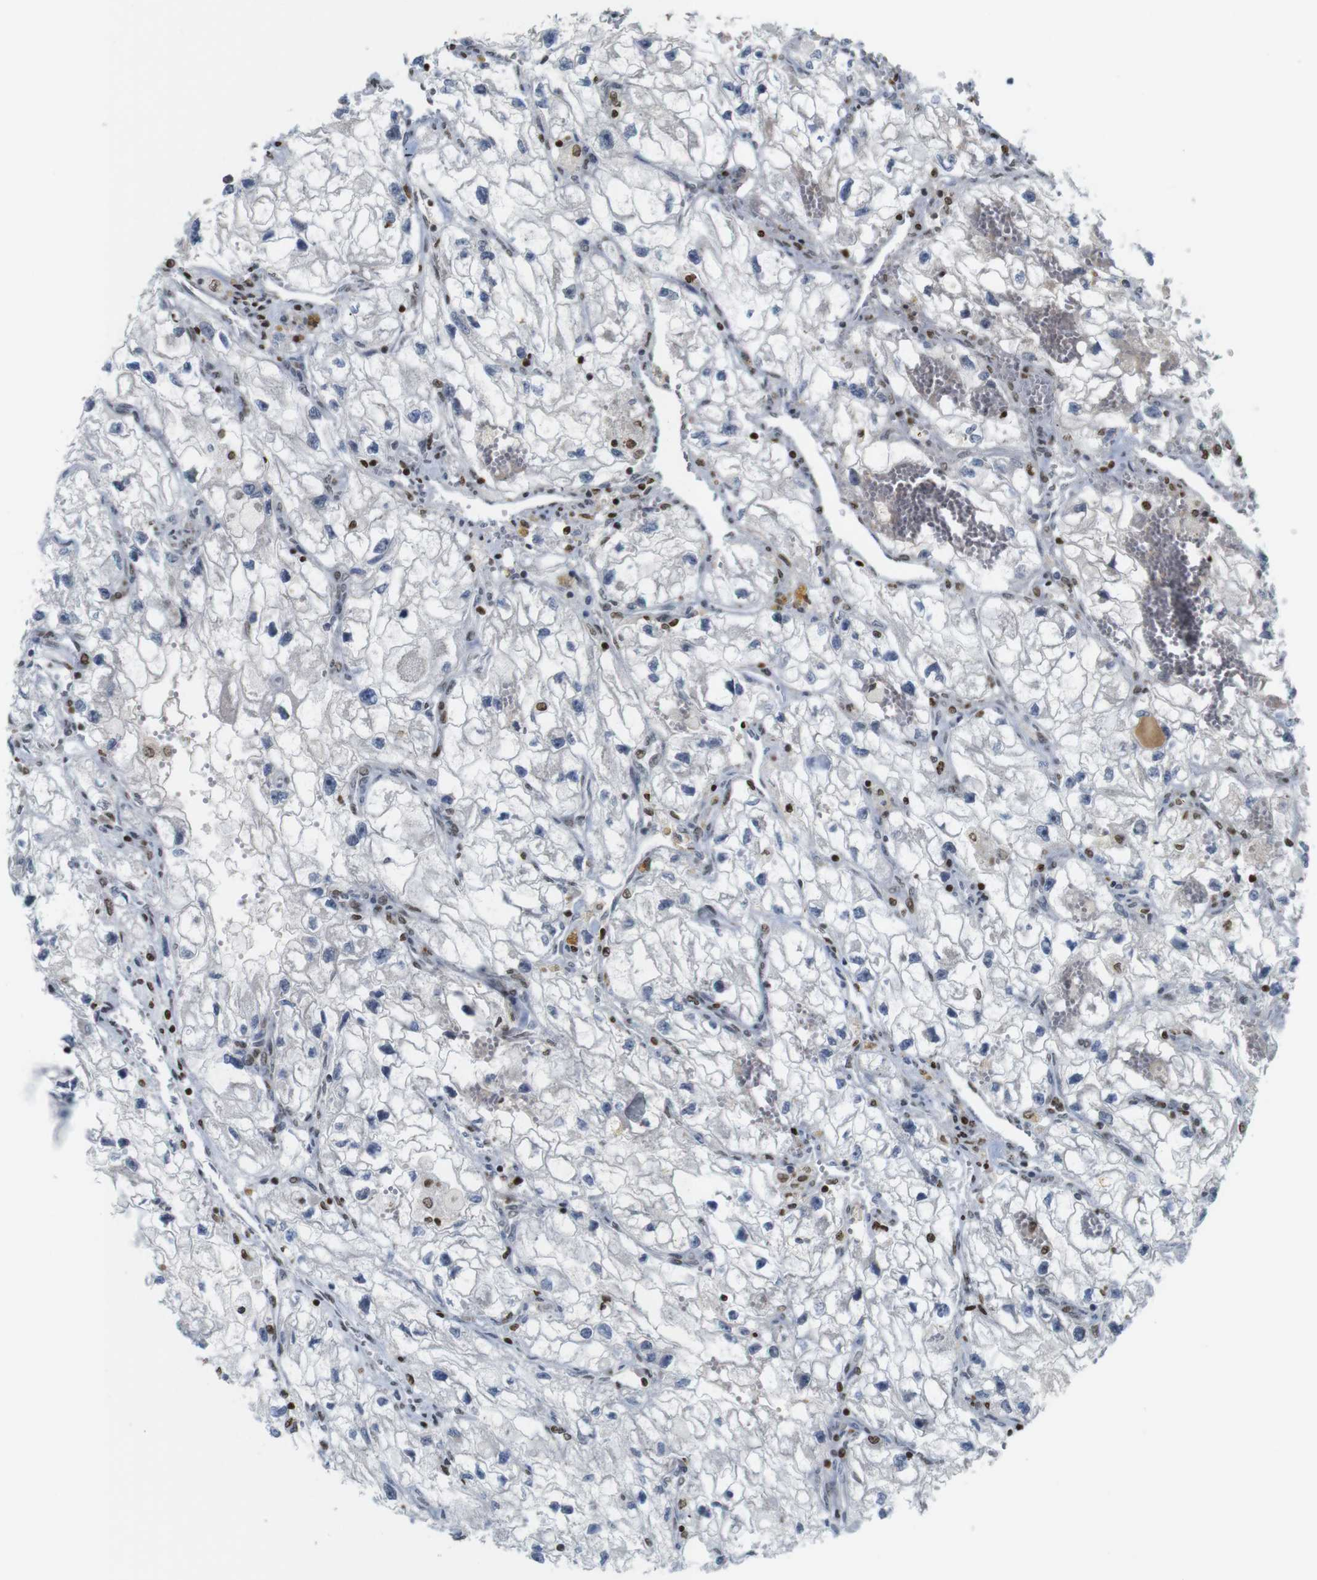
{"staining": {"intensity": "negative", "quantity": "none", "location": "none"}, "tissue": "renal cancer", "cell_type": "Tumor cells", "image_type": "cancer", "snomed": [{"axis": "morphology", "description": "Adenocarcinoma, NOS"}, {"axis": "topography", "description": "Kidney"}], "caption": "The photomicrograph exhibits no staining of tumor cells in renal cancer (adenocarcinoma).", "gene": "MBD1", "patient": {"sex": "female", "age": 70}}